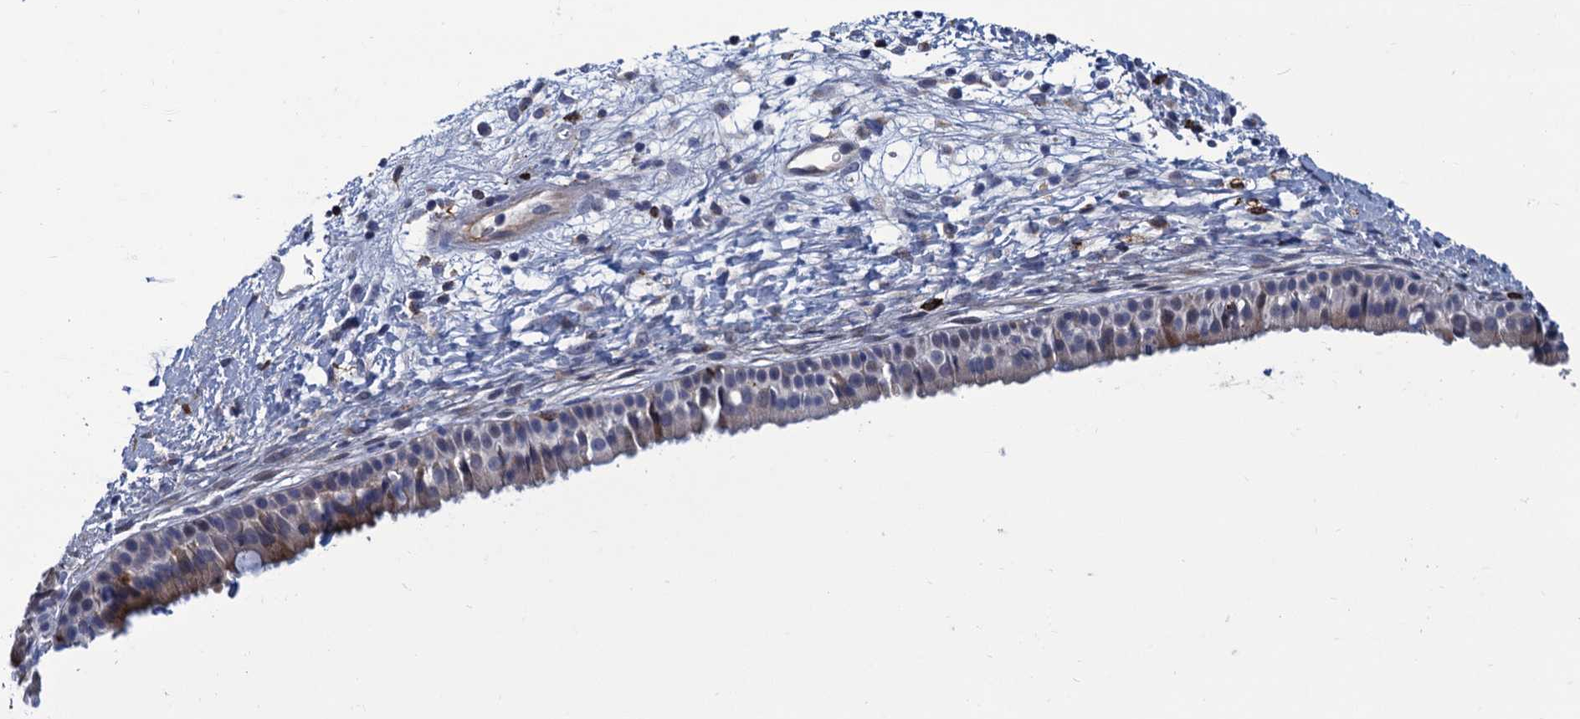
{"staining": {"intensity": "moderate", "quantity": "<25%", "location": "cytoplasmic/membranous"}, "tissue": "nasopharynx", "cell_type": "Respiratory epithelial cells", "image_type": "normal", "snomed": [{"axis": "morphology", "description": "Normal tissue, NOS"}, {"axis": "topography", "description": "Nasopharynx"}], "caption": "Nasopharynx was stained to show a protein in brown. There is low levels of moderate cytoplasmic/membranous positivity in about <25% of respiratory epithelial cells. Ihc stains the protein in brown and the nuclei are stained blue.", "gene": "DNHD1", "patient": {"sex": "male", "age": 22}}